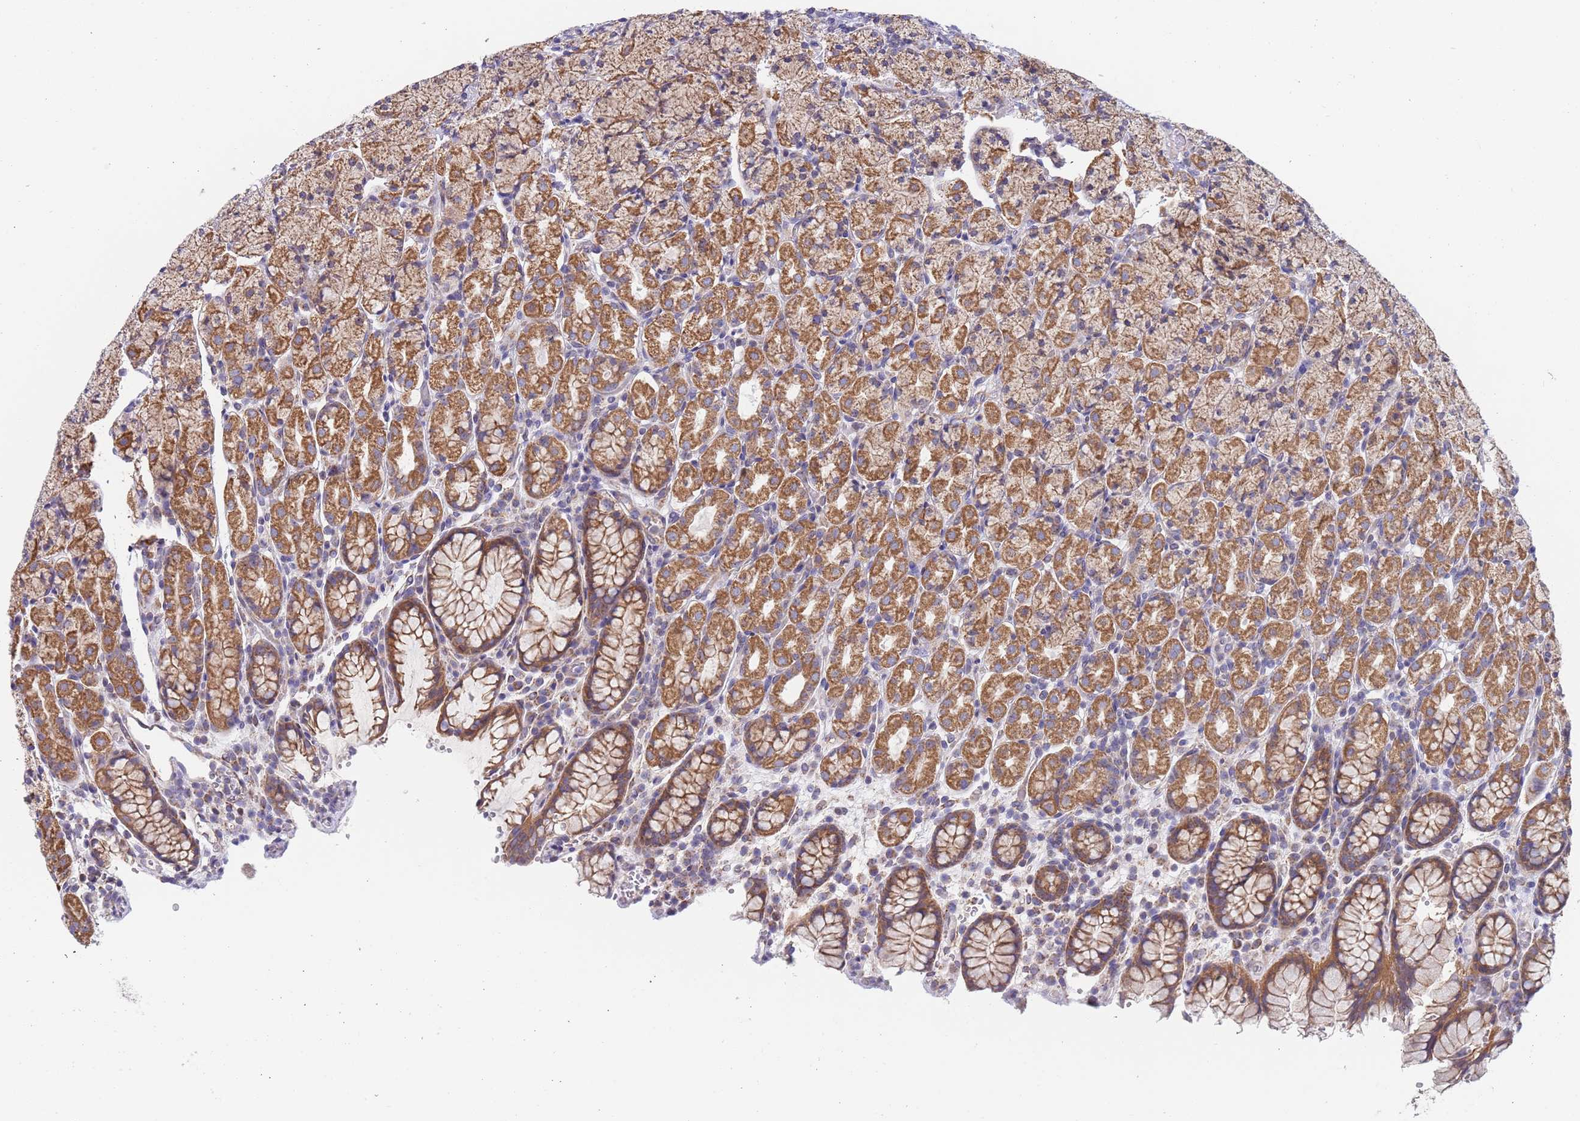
{"staining": {"intensity": "moderate", "quantity": ">75%", "location": "cytoplasmic/membranous"}, "tissue": "stomach", "cell_type": "Glandular cells", "image_type": "normal", "snomed": [{"axis": "morphology", "description": "Normal tissue, NOS"}, {"axis": "topography", "description": "Stomach, upper"}, {"axis": "topography", "description": "Stomach"}], "caption": "Stomach stained with IHC displays moderate cytoplasmic/membranous positivity in approximately >75% of glandular cells.", "gene": "PWWP3A", "patient": {"sex": "male", "age": 62}}